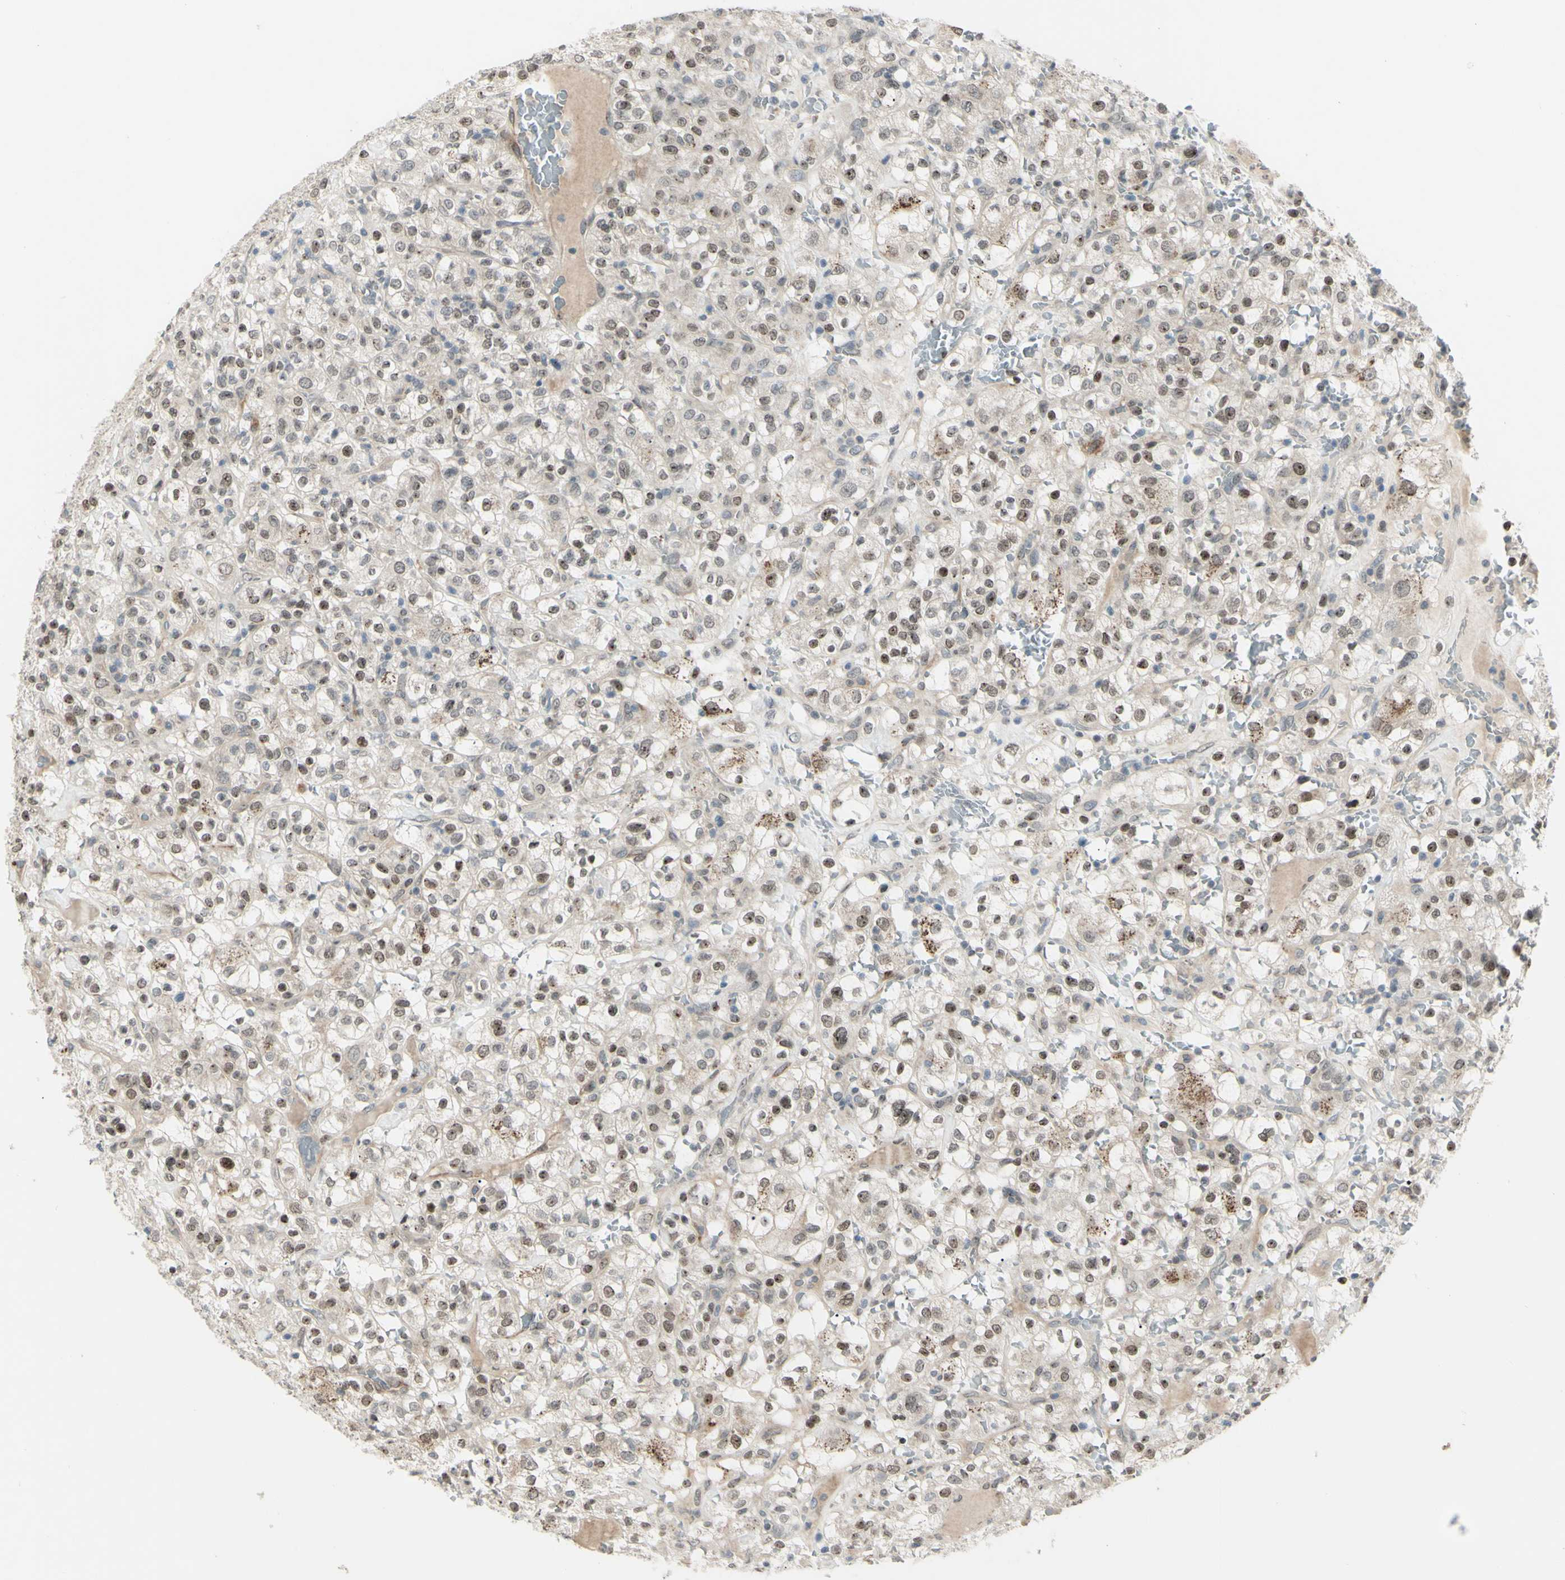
{"staining": {"intensity": "moderate", "quantity": "<25%", "location": "nuclear"}, "tissue": "renal cancer", "cell_type": "Tumor cells", "image_type": "cancer", "snomed": [{"axis": "morphology", "description": "Normal tissue, NOS"}, {"axis": "morphology", "description": "Adenocarcinoma, NOS"}, {"axis": "topography", "description": "Kidney"}], "caption": "A high-resolution image shows immunohistochemistry (IHC) staining of renal adenocarcinoma, which exhibits moderate nuclear staining in approximately <25% of tumor cells.", "gene": "FGFR2", "patient": {"sex": "female", "age": 72}}